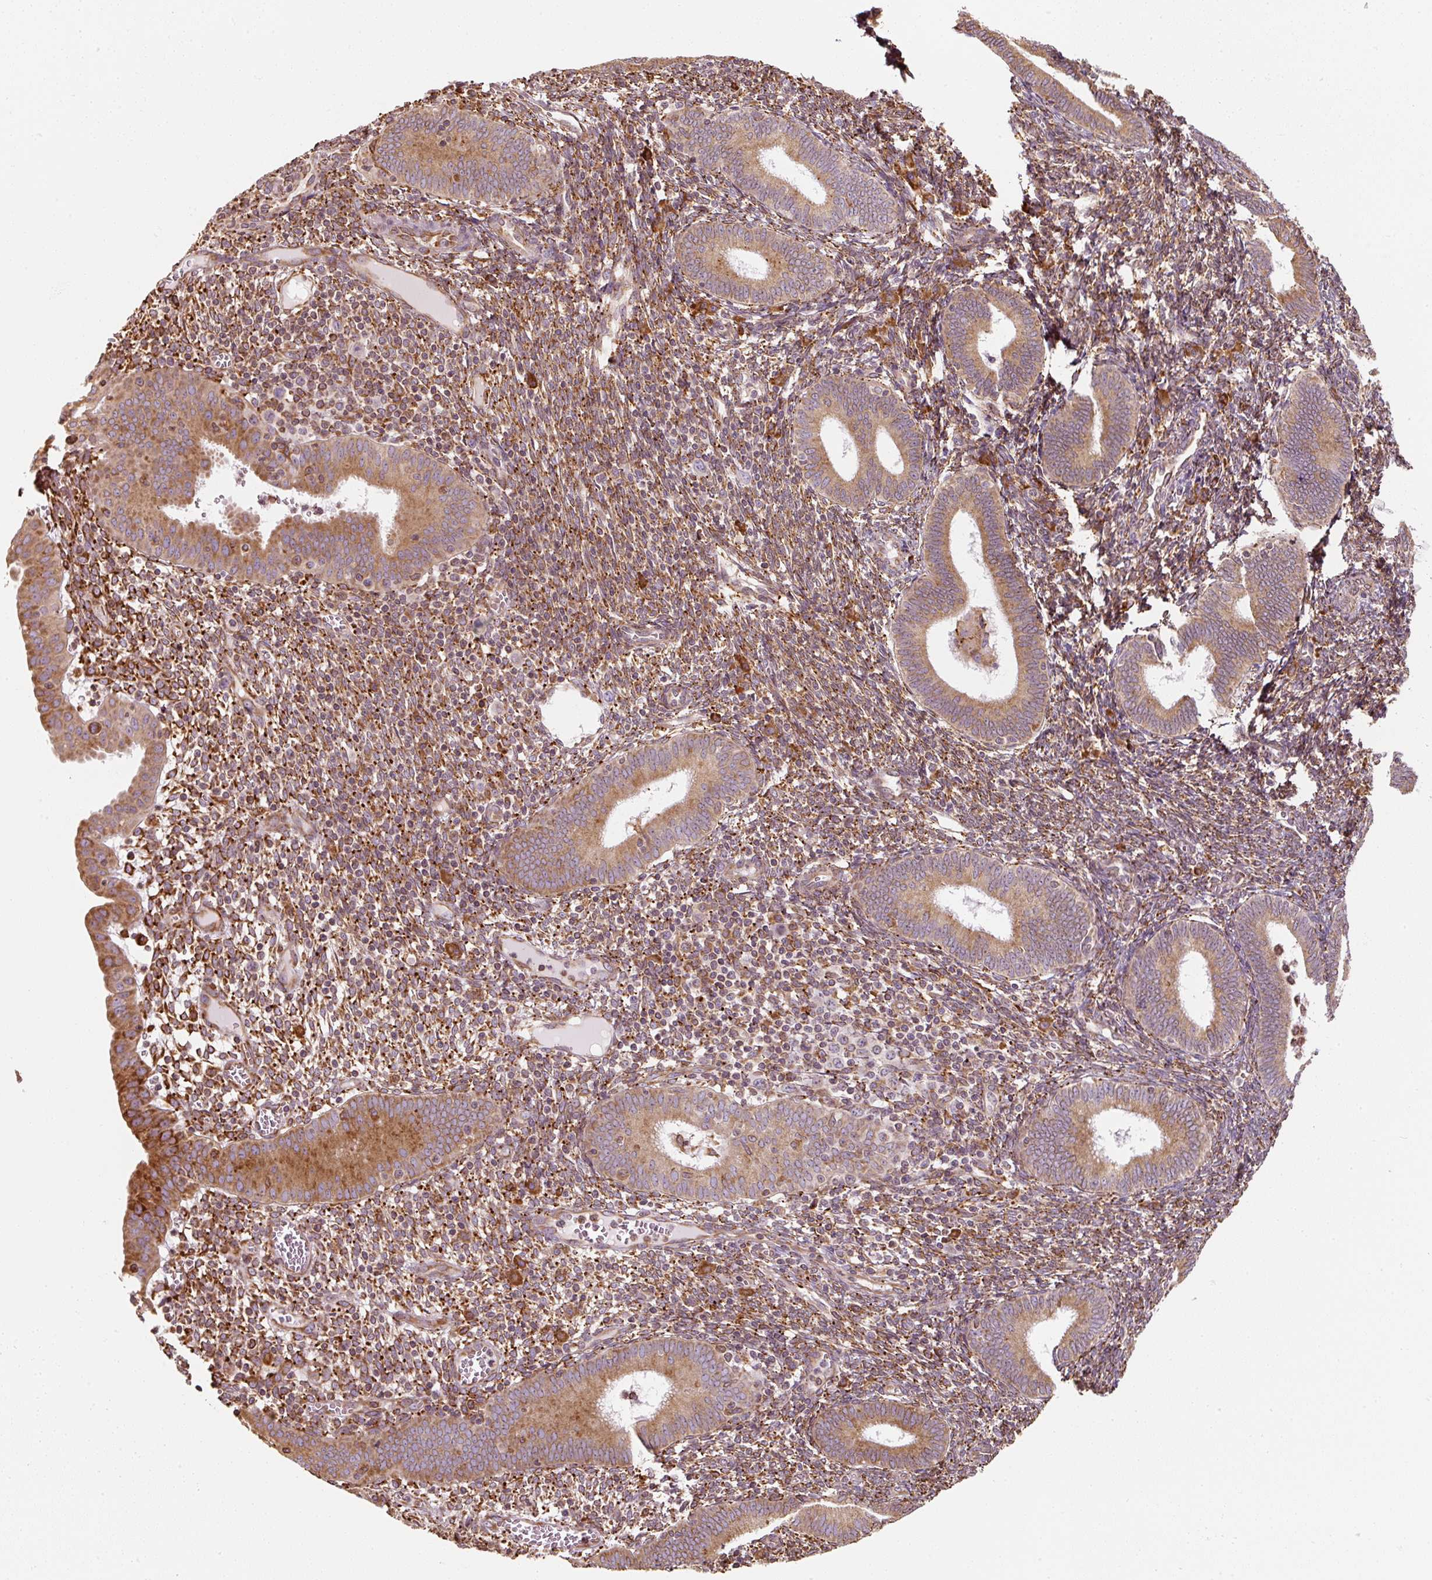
{"staining": {"intensity": "moderate", "quantity": ">75%", "location": "cytoplasmic/membranous"}, "tissue": "endometrium", "cell_type": "Cells in endometrial stroma", "image_type": "normal", "snomed": [{"axis": "morphology", "description": "Normal tissue, NOS"}, {"axis": "topography", "description": "Endometrium"}], "caption": "A medium amount of moderate cytoplasmic/membranous positivity is present in approximately >75% of cells in endometrial stroma in normal endometrium. The staining was performed using DAB, with brown indicating positive protein expression. Nuclei are stained blue with hematoxylin.", "gene": "PRKCSH", "patient": {"sex": "female", "age": 41}}